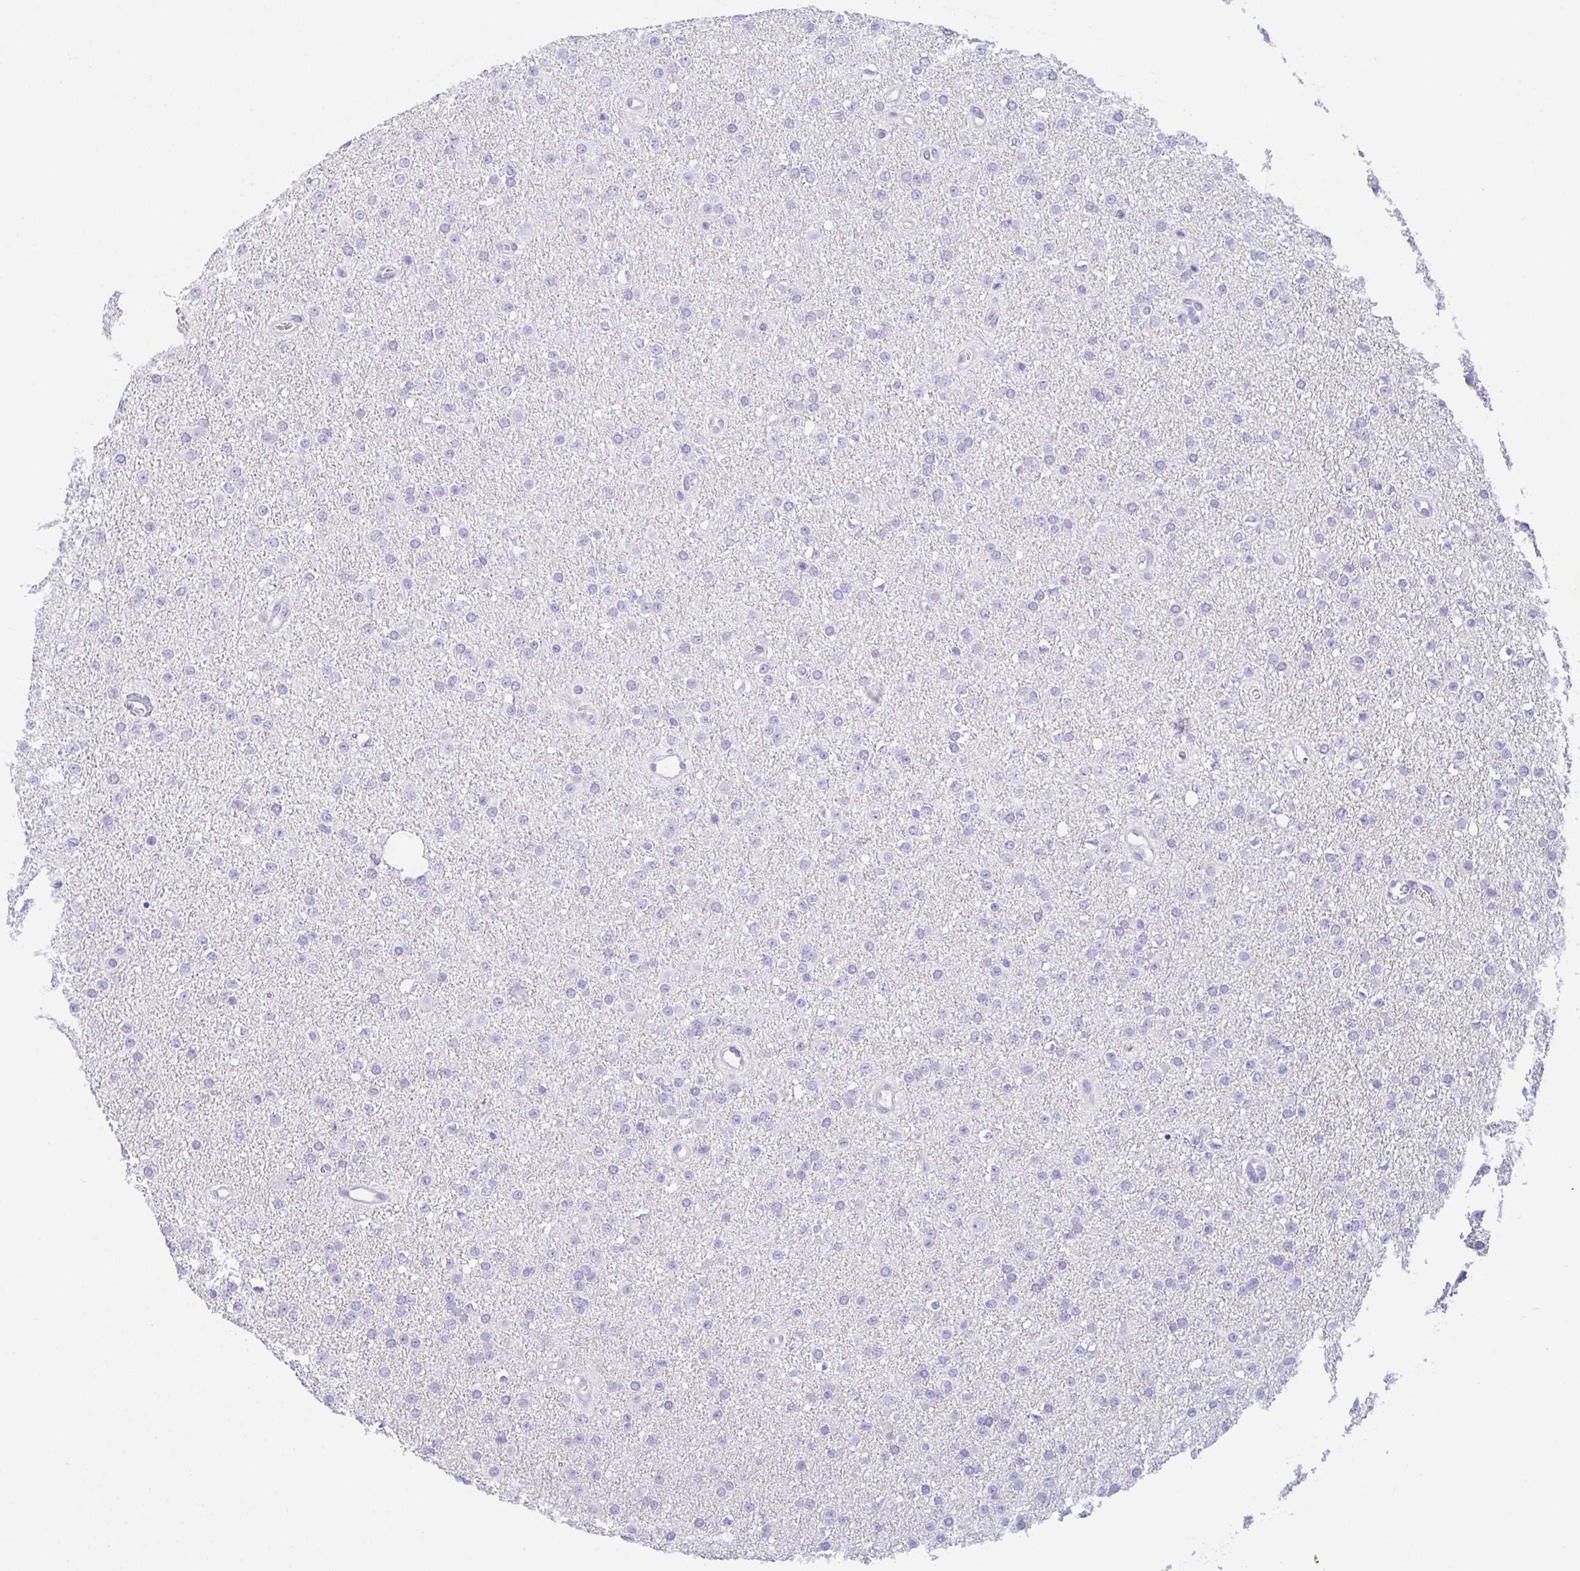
{"staining": {"intensity": "negative", "quantity": "none", "location": "none"}, "tissue": "glioma", "cell_type": "Tumor cells", "image_type": "cancer", "snomed": [{"axis": "morphology", "description": "Glioma, malignant, Low grade"}, {"axis": "topography", "description": "Brain"}], "caption": "There is no significant staining in tumor cells of glioma.", "gene": "FBXL20", "patient": {"sex": "female", "age": 34}}